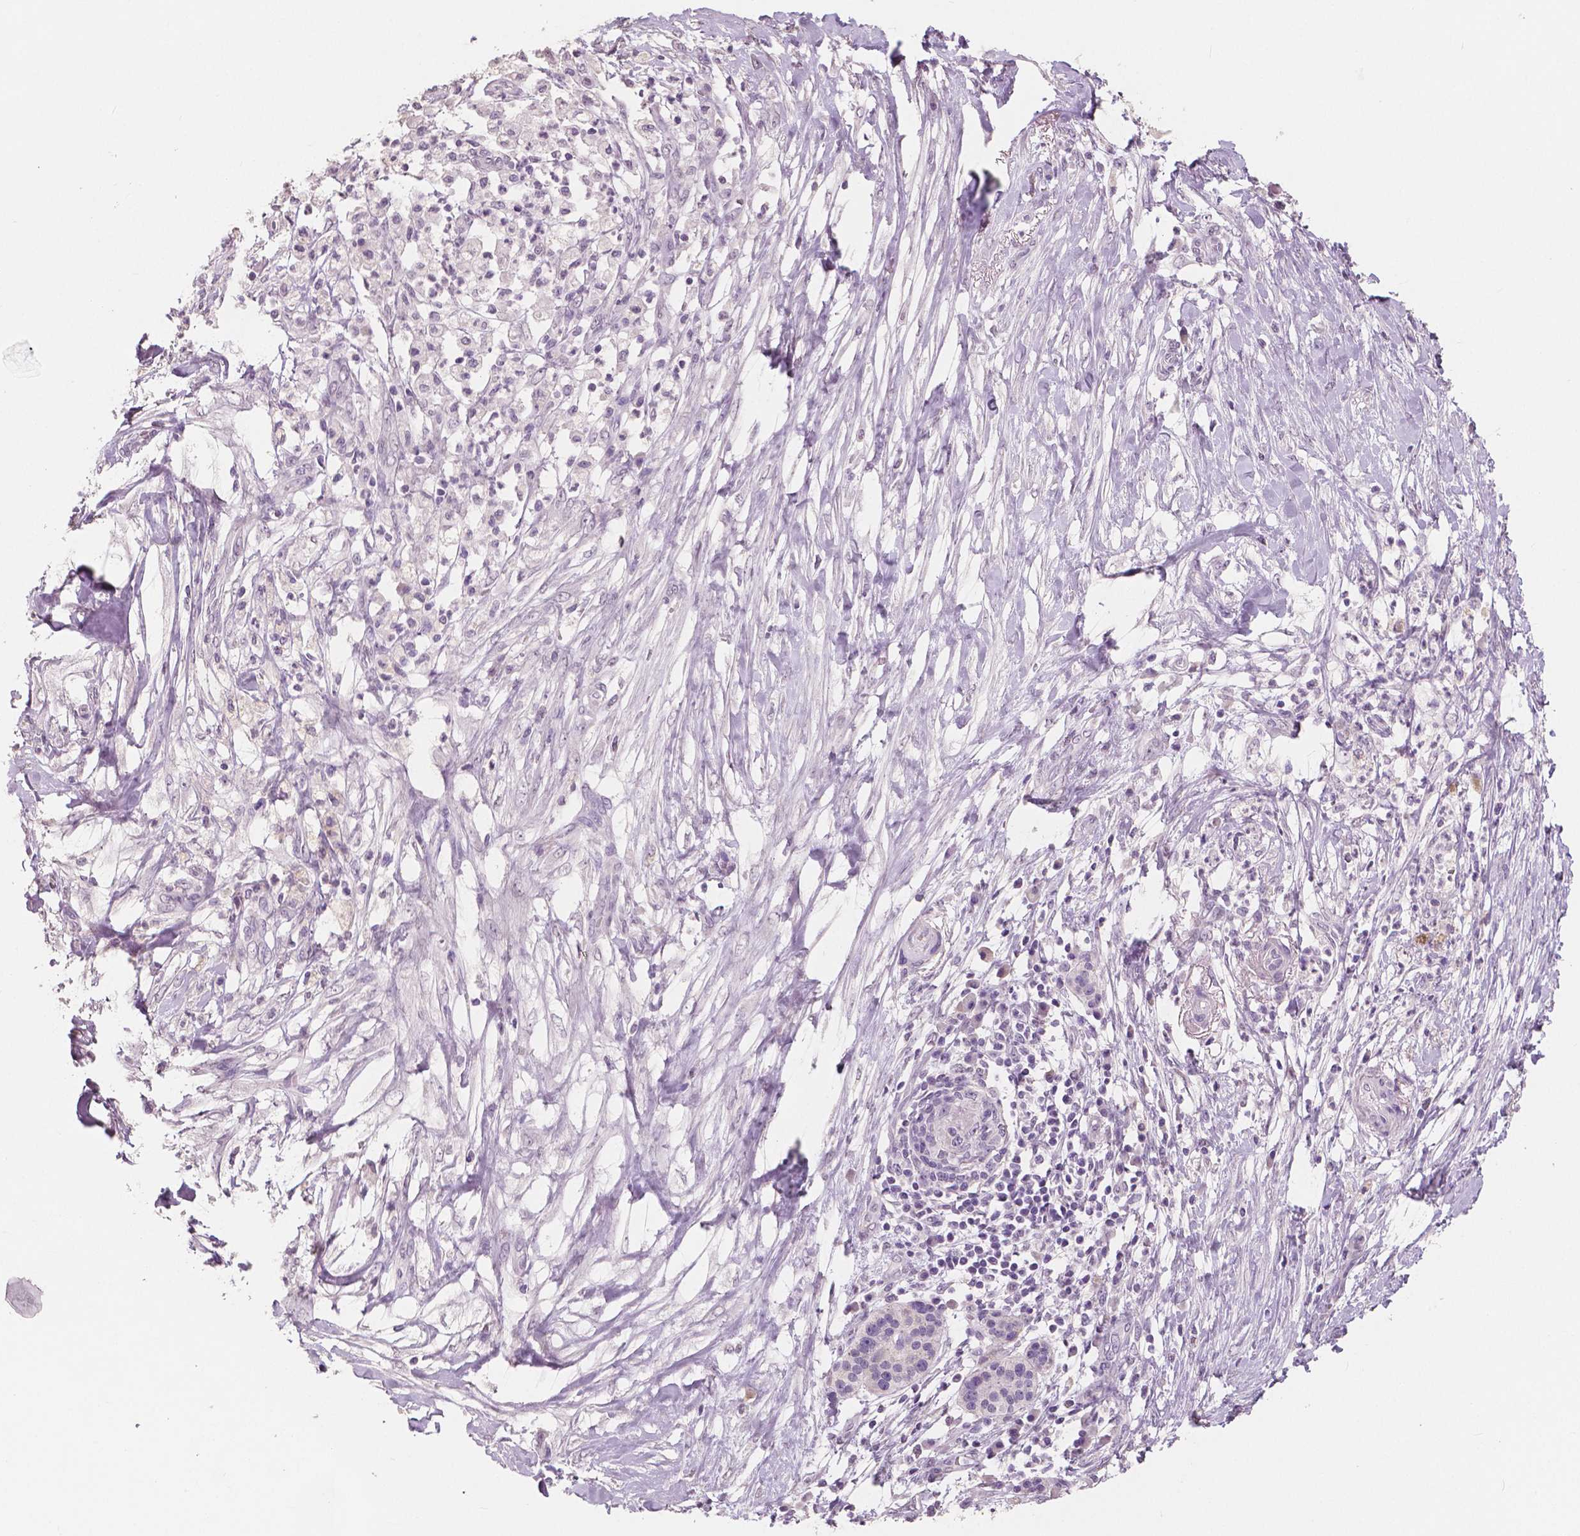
{"staining": {"intensity": "negative", "quantity": "none", "location": "none"}, "tissue": "pancreatic cancer", "cell_type": "Tumor cells", "image_type": "cancer", "snomed": [{"axis": "morphology", "description": "Adenocarcinoma, NOS"}, {"axis": "topography", "description": "Pancreas"}], "caption": "Tumor cells are negative for brown protein staining in pancreatic adenocarcinoma.", "gene": "NECAB1", "patient": {"sex": "female", "age": 72}}